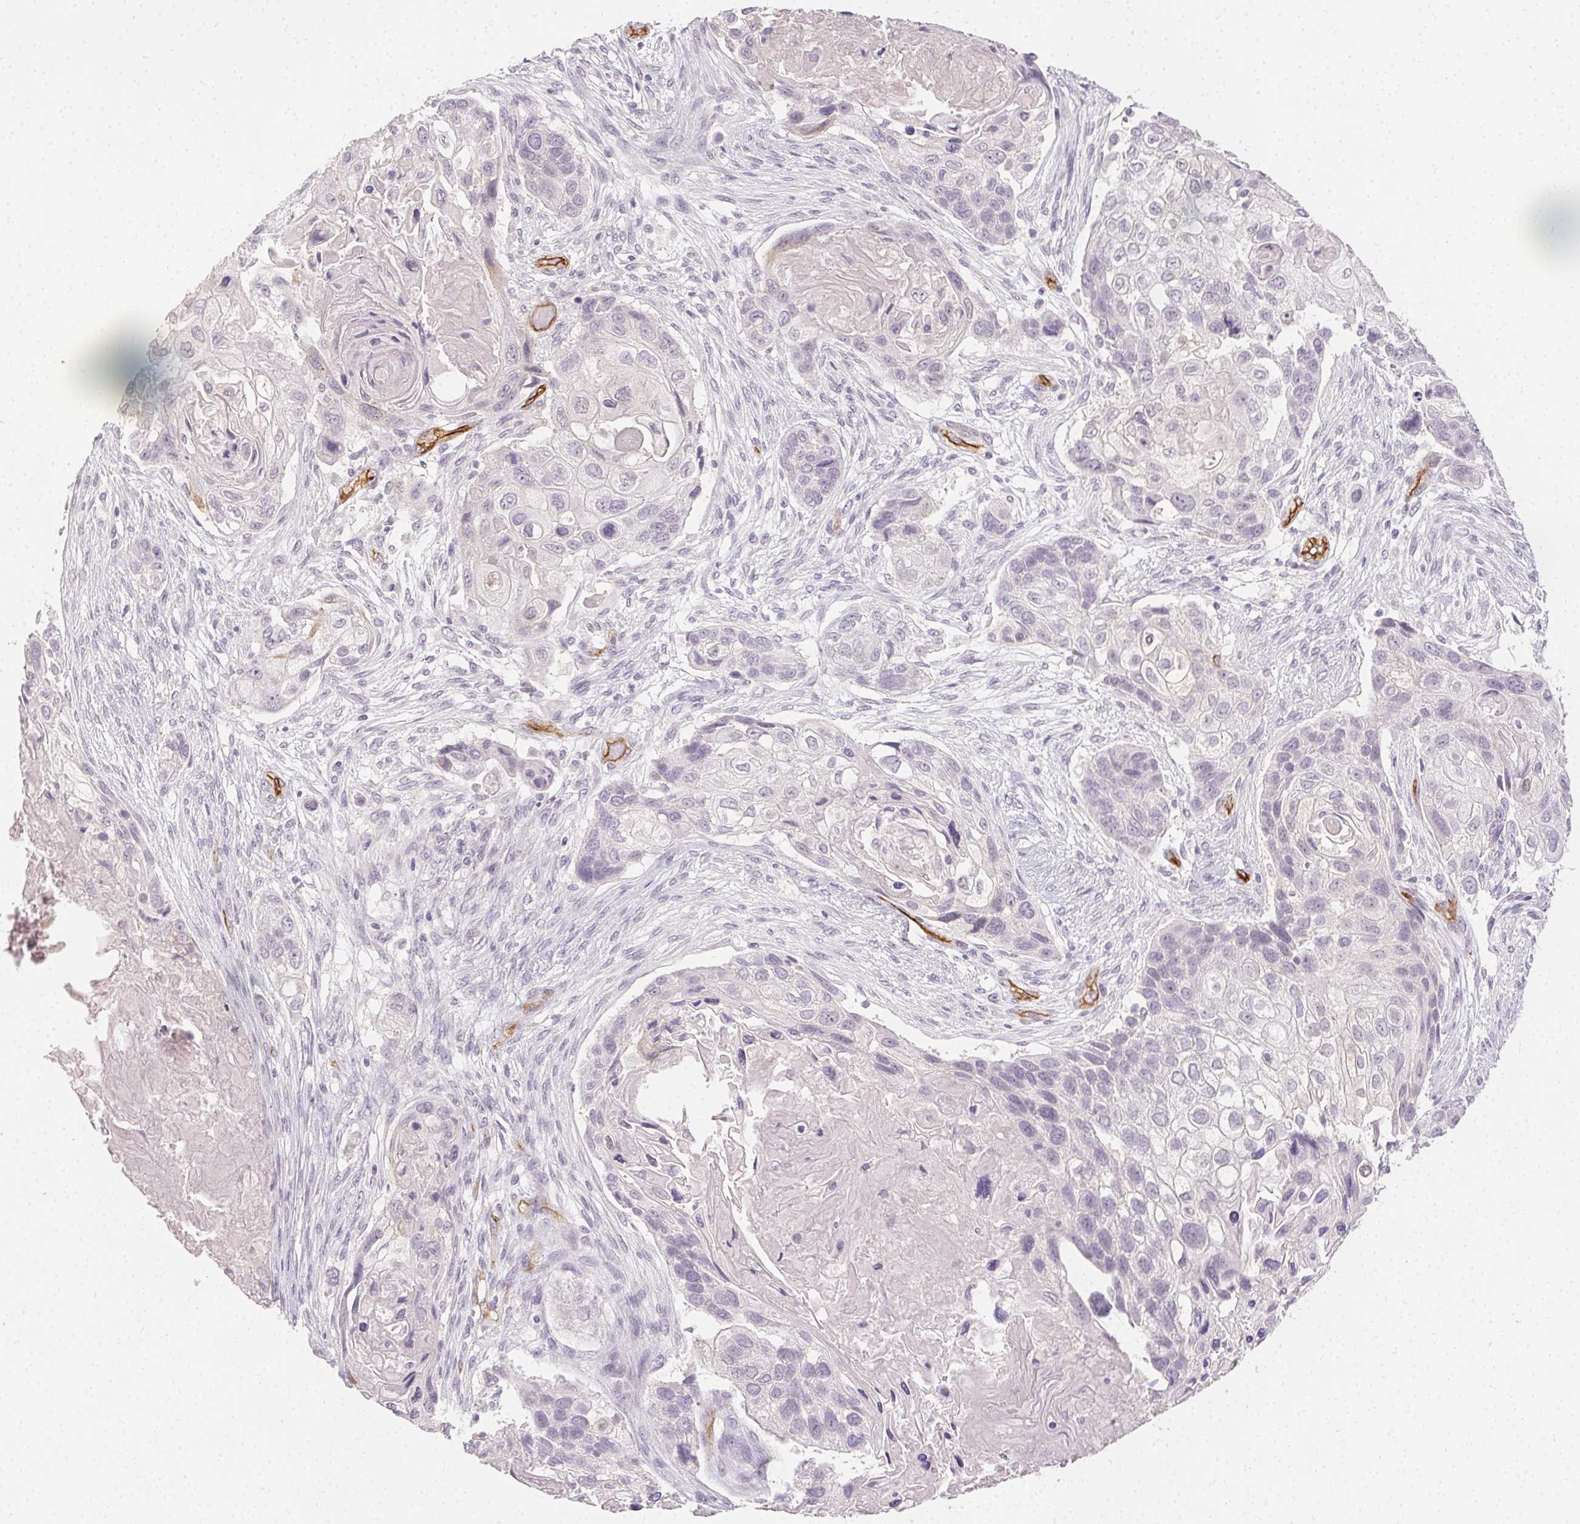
{"staining": {"intensity": "negative", "quantity": "none", "location": "none"}, "tissue": "lung cancer", "cell_type": "Tumor cells", "image_type": "cancer", "snomed": [{"axis": "morphology", "description": "Squamous cell carcinoma, NOS"}, {"axis": "topography", "description": "Lung"}], "caption": "Immunohistochemistry image of neoplastic tissue: lung squamous cell carcinoma stained with DAB (3,3'-diaminobenzidine) demonstrates no significant protein positivity in tumor cells.", "gene": "PODXL", "patient": {"sex": "male", "age": 69}}